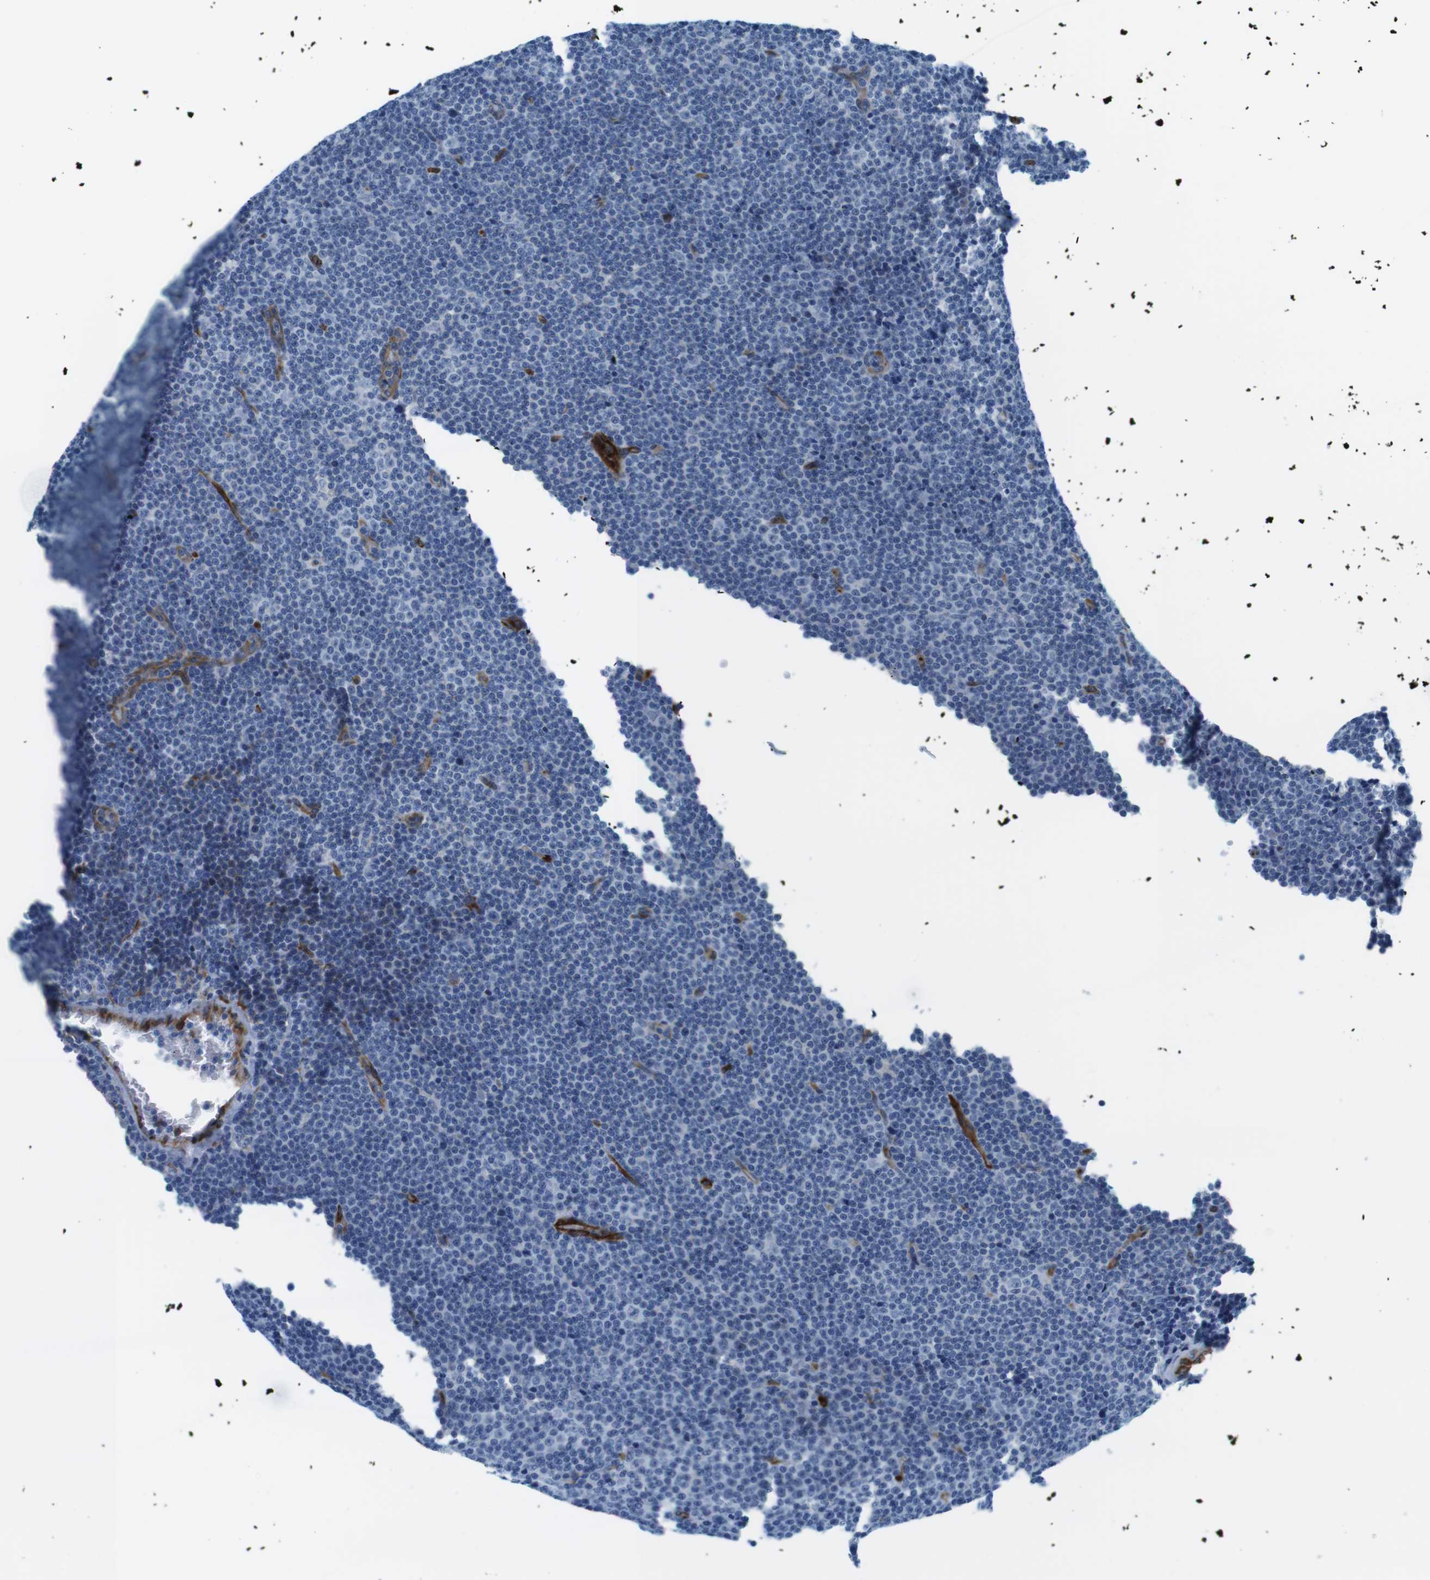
{"staining": {"intensity": "negative", "quantity": "none", "location": "none"}, "tissue": "lymphoma", "cell_type": "Tumor cells", "image_type": "cancer", "snomed": [{"axis": "morphology", "description": "Malignant lymphoma, non-Hodgkin's type, Low grade"}, {"axis": "topography", "description": "Lymph node"}], "caption": "Human lymphoma stained for a protein using IHC displays no positivity in tumor cells.", "gene": "EMP2", "patient": {"sex": "female", "age": 67}}